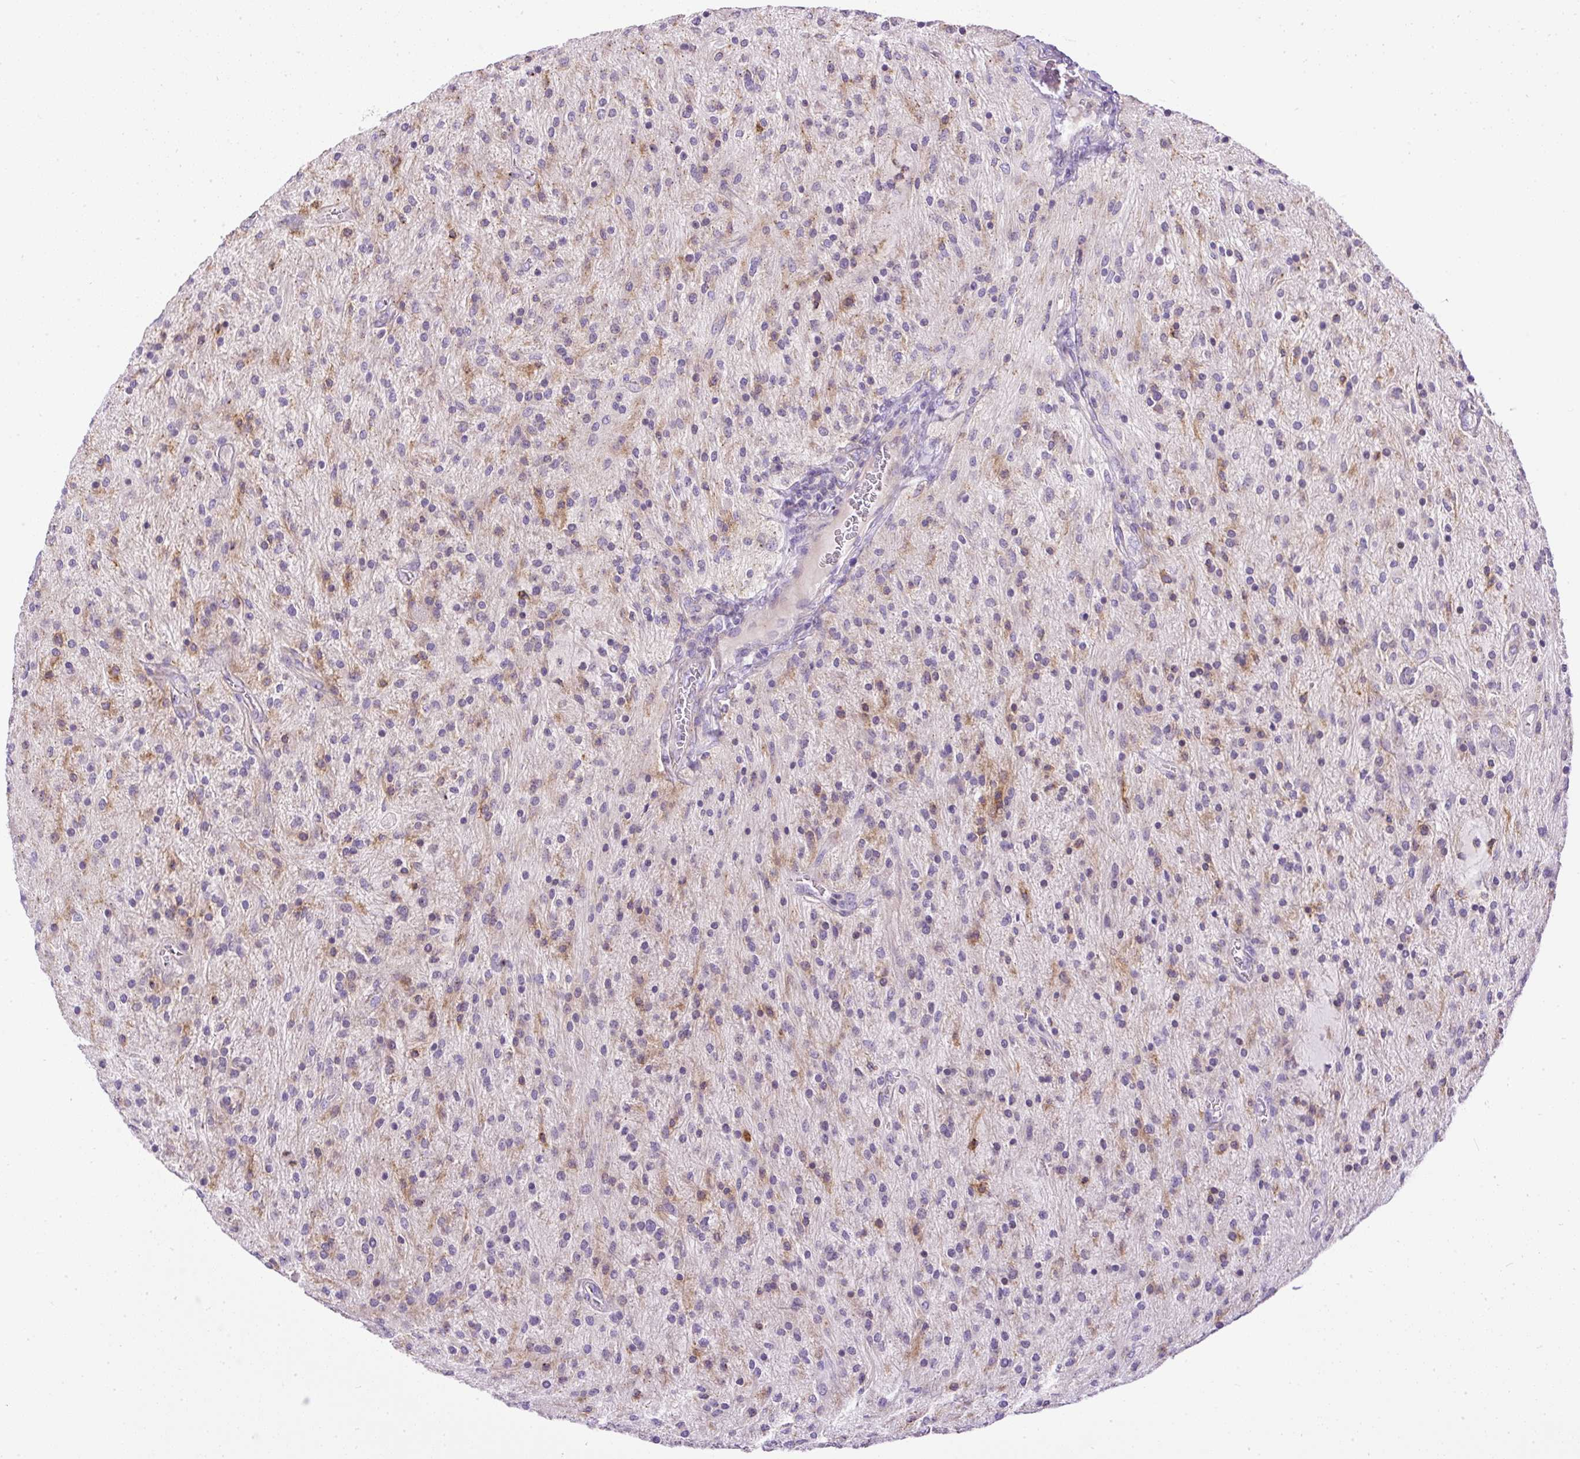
{"staining": {"intensity": "weak", "quantity": "<25%", "location": "cytoplasmic/membranous"}, "tissue": "glioma", "cell_type": "Tumor cells", "image_type": "cancer", "snomed": [{"axis": "morphology", "description": "Glioma, malignant, Low grade"}, {"axis": "topography", "description": "Cerebellum"}], "caption": "The histopathology image reveals no significant expression in tumor cells of glioma.", "gene": "CFAP47", "patient": {"sex": "female", "age": 14}}